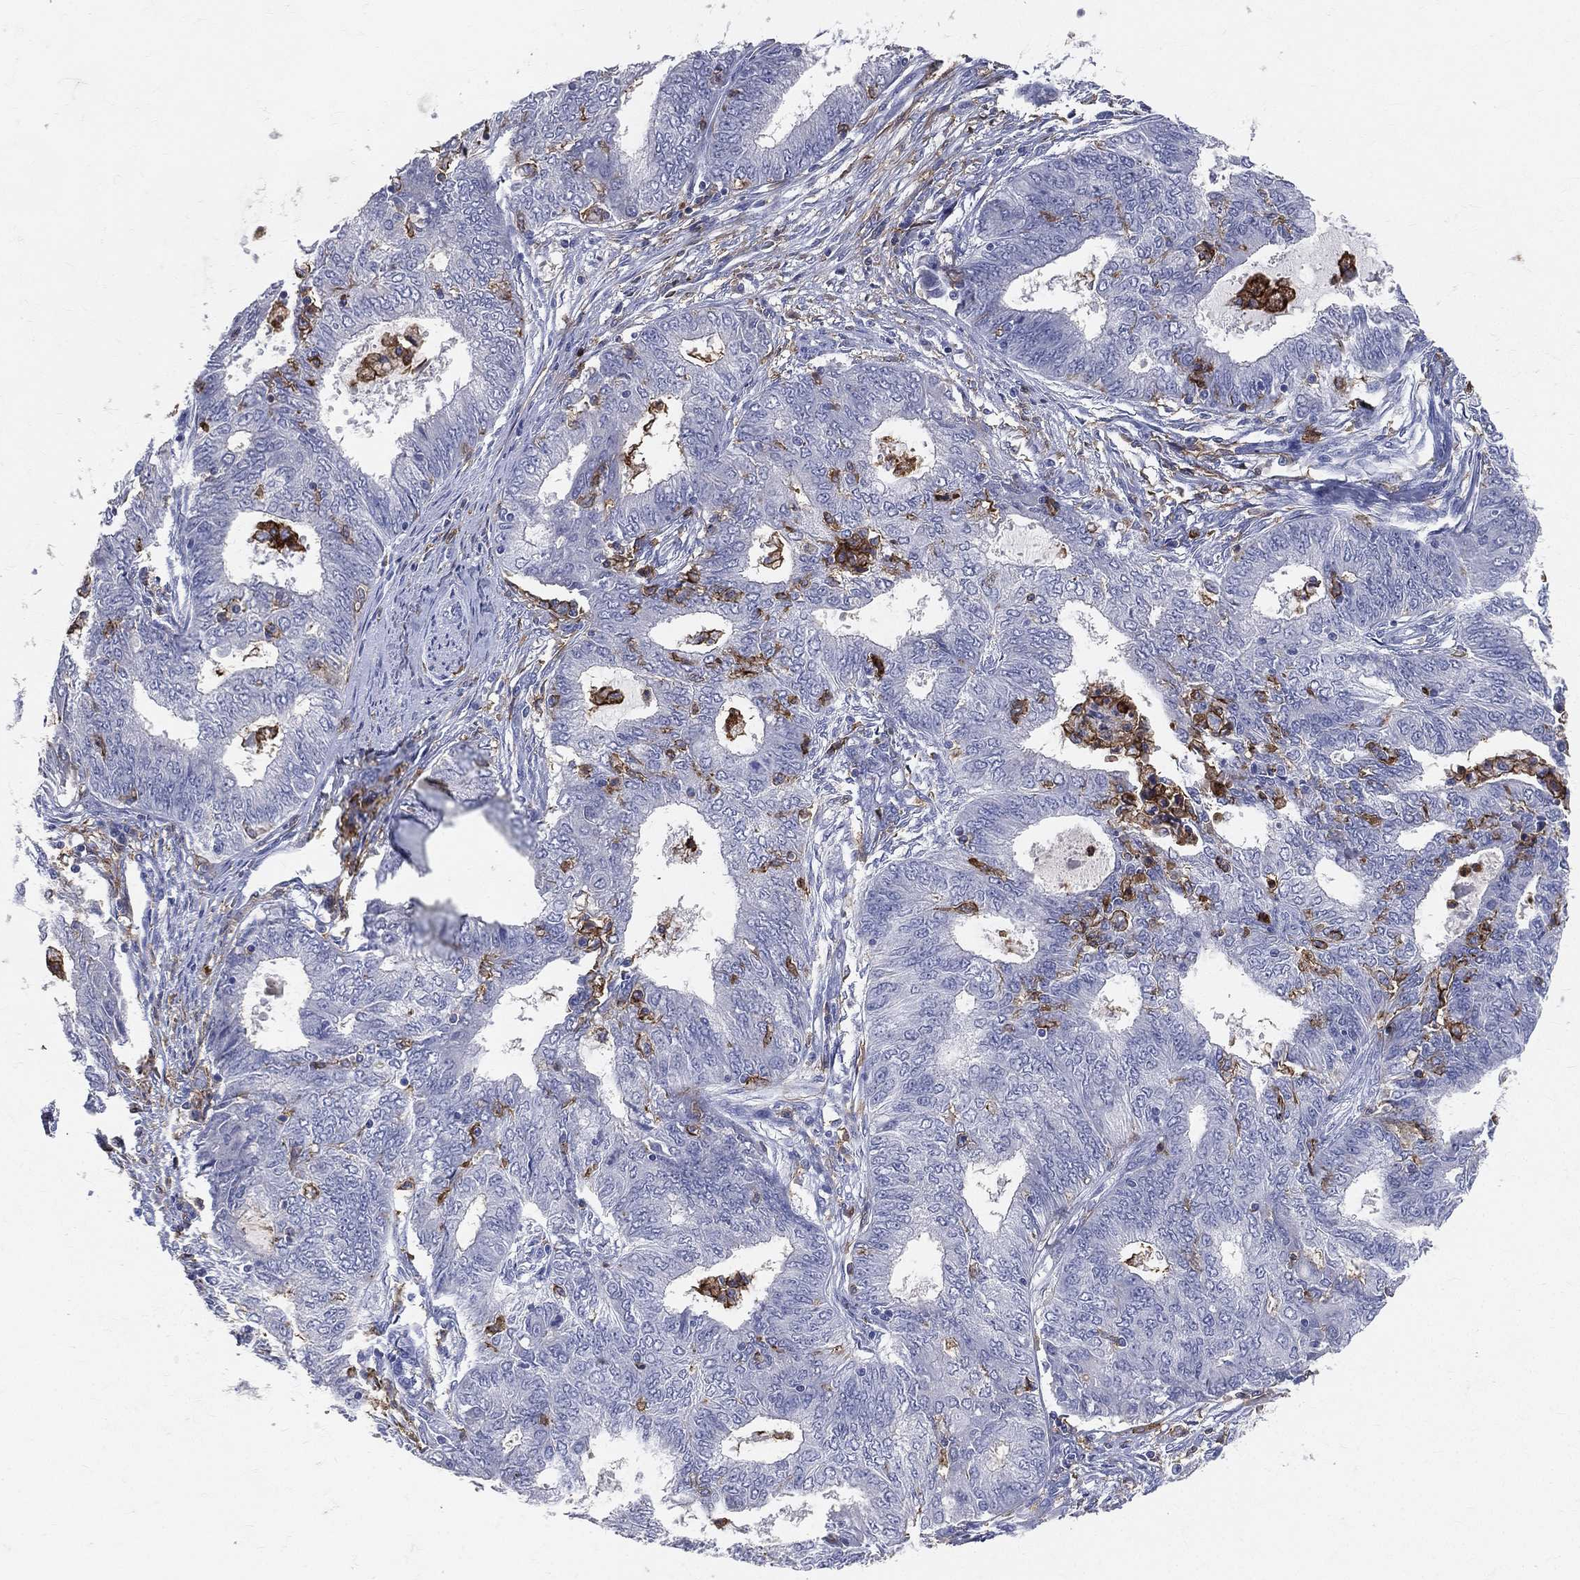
{"staining": {"intensity": "negative", "quantity": "none", "location": "none"}, "tissue": "endometrial cancer", "cell_type": "Tumor cells", "image_type": "cancer", "snomed": [{"axis": "morphology", "description": "Adenocarcinoma, NOS"}, {"axis": "topography", "description": "Endometrium"}], "caption": "Immunohistochemical staining of human endometrial cancer (adenocarcinoma) demonstrates no significant expression in tumor cells. Brightfield microscopy of IHC stained with DAB (brown) and hematoxylin (blue), captured at high magnification.", "gene": "CD33", "patient": {"sex": "female", "age": 62}}